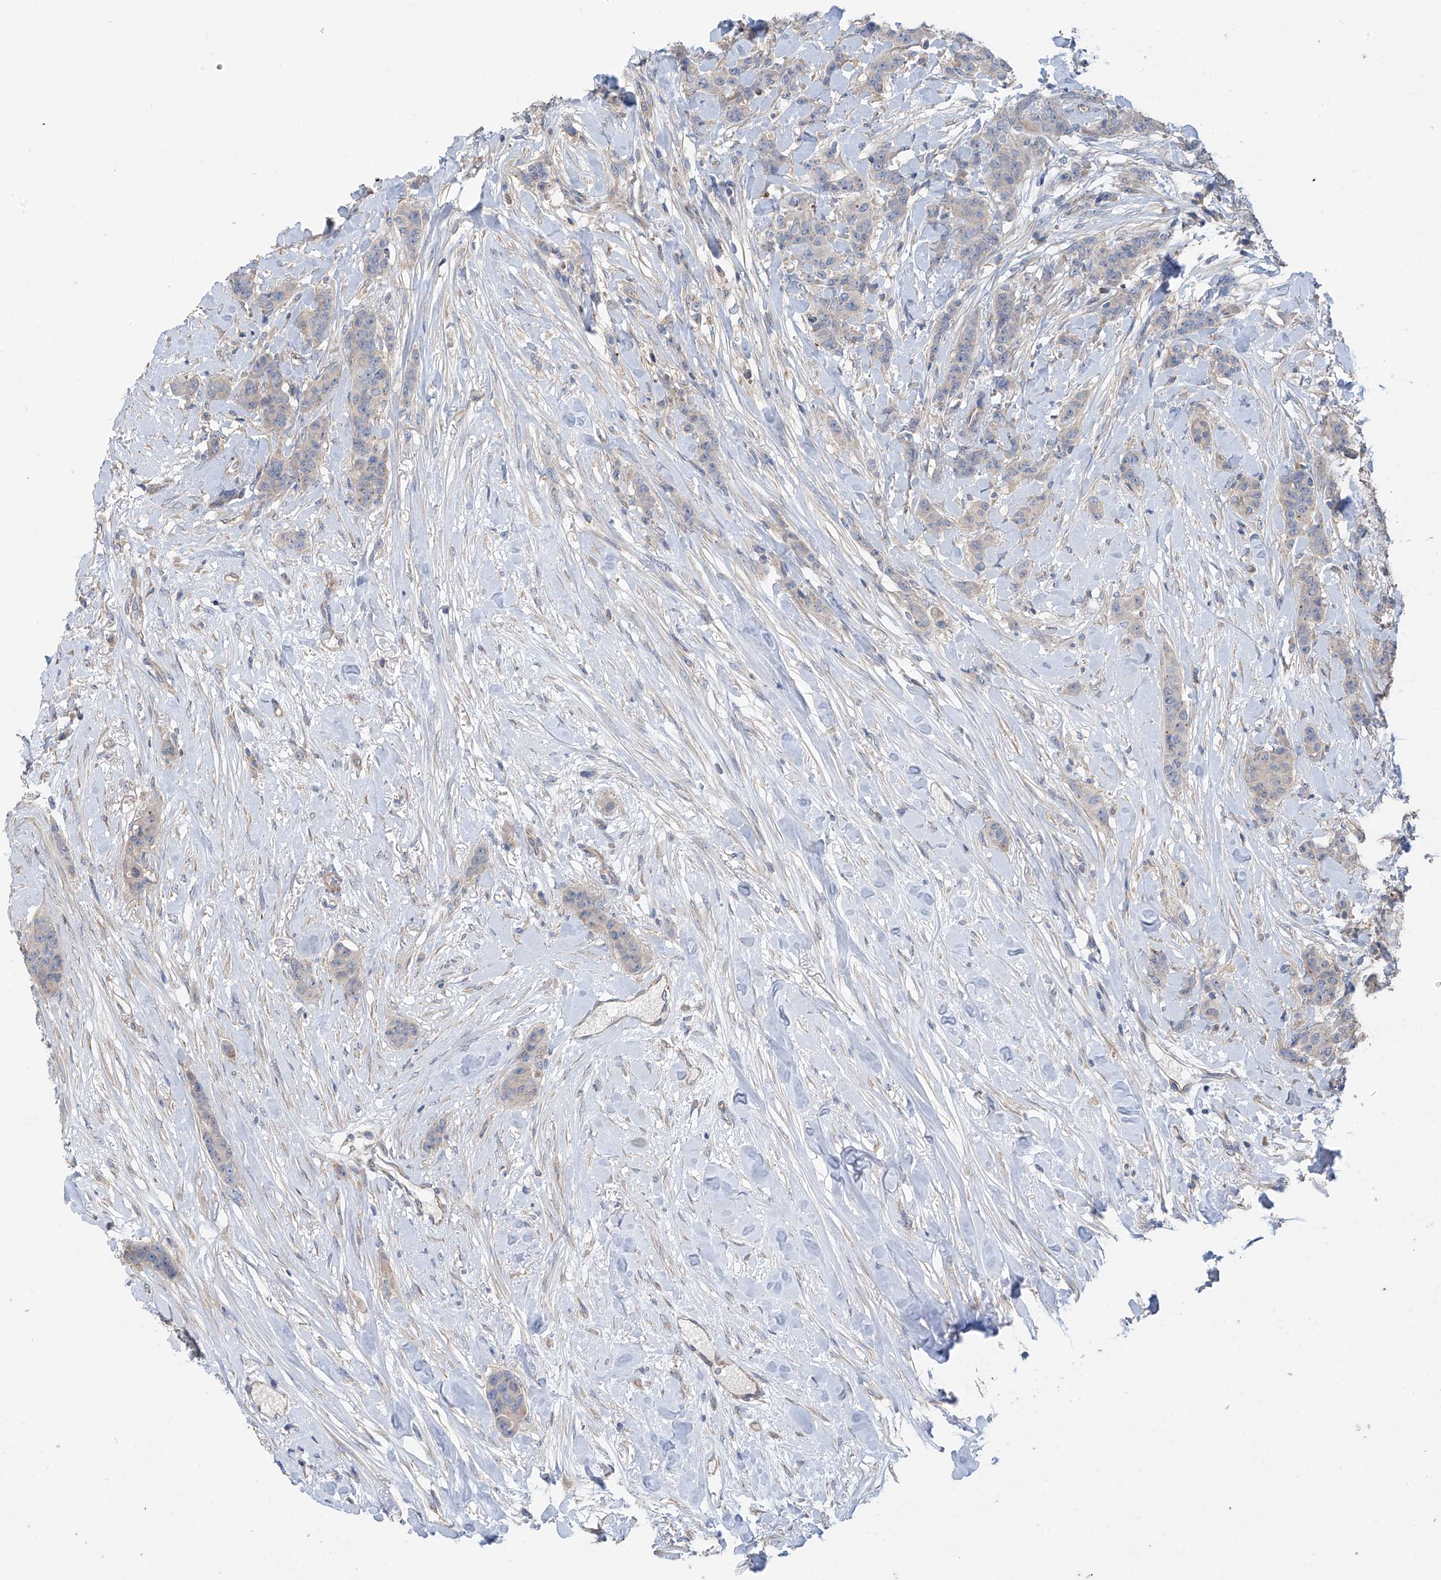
{"staining": {"intensity": "negative", "quantity": "none", "location": "none"}, "tissue": "breast cancer", "cell_type": "Tumor cells", "image_type": "cancer", "snomed": [{"axis": "morphology", "description": "Duct carcinoma"}, {"axis": "topography", "description": "Breast"}], "caption": "Tumor cells are negative for brown protein staining in intraductal carcinoma (breast). (DAB (3,3'-diaminobenzidine) immunohistochemistry (IHC) visualized using brightfield microscopy, high magnification).", "gene": "PHACTR4", "patient": {"sex": "female", "age": 40}}